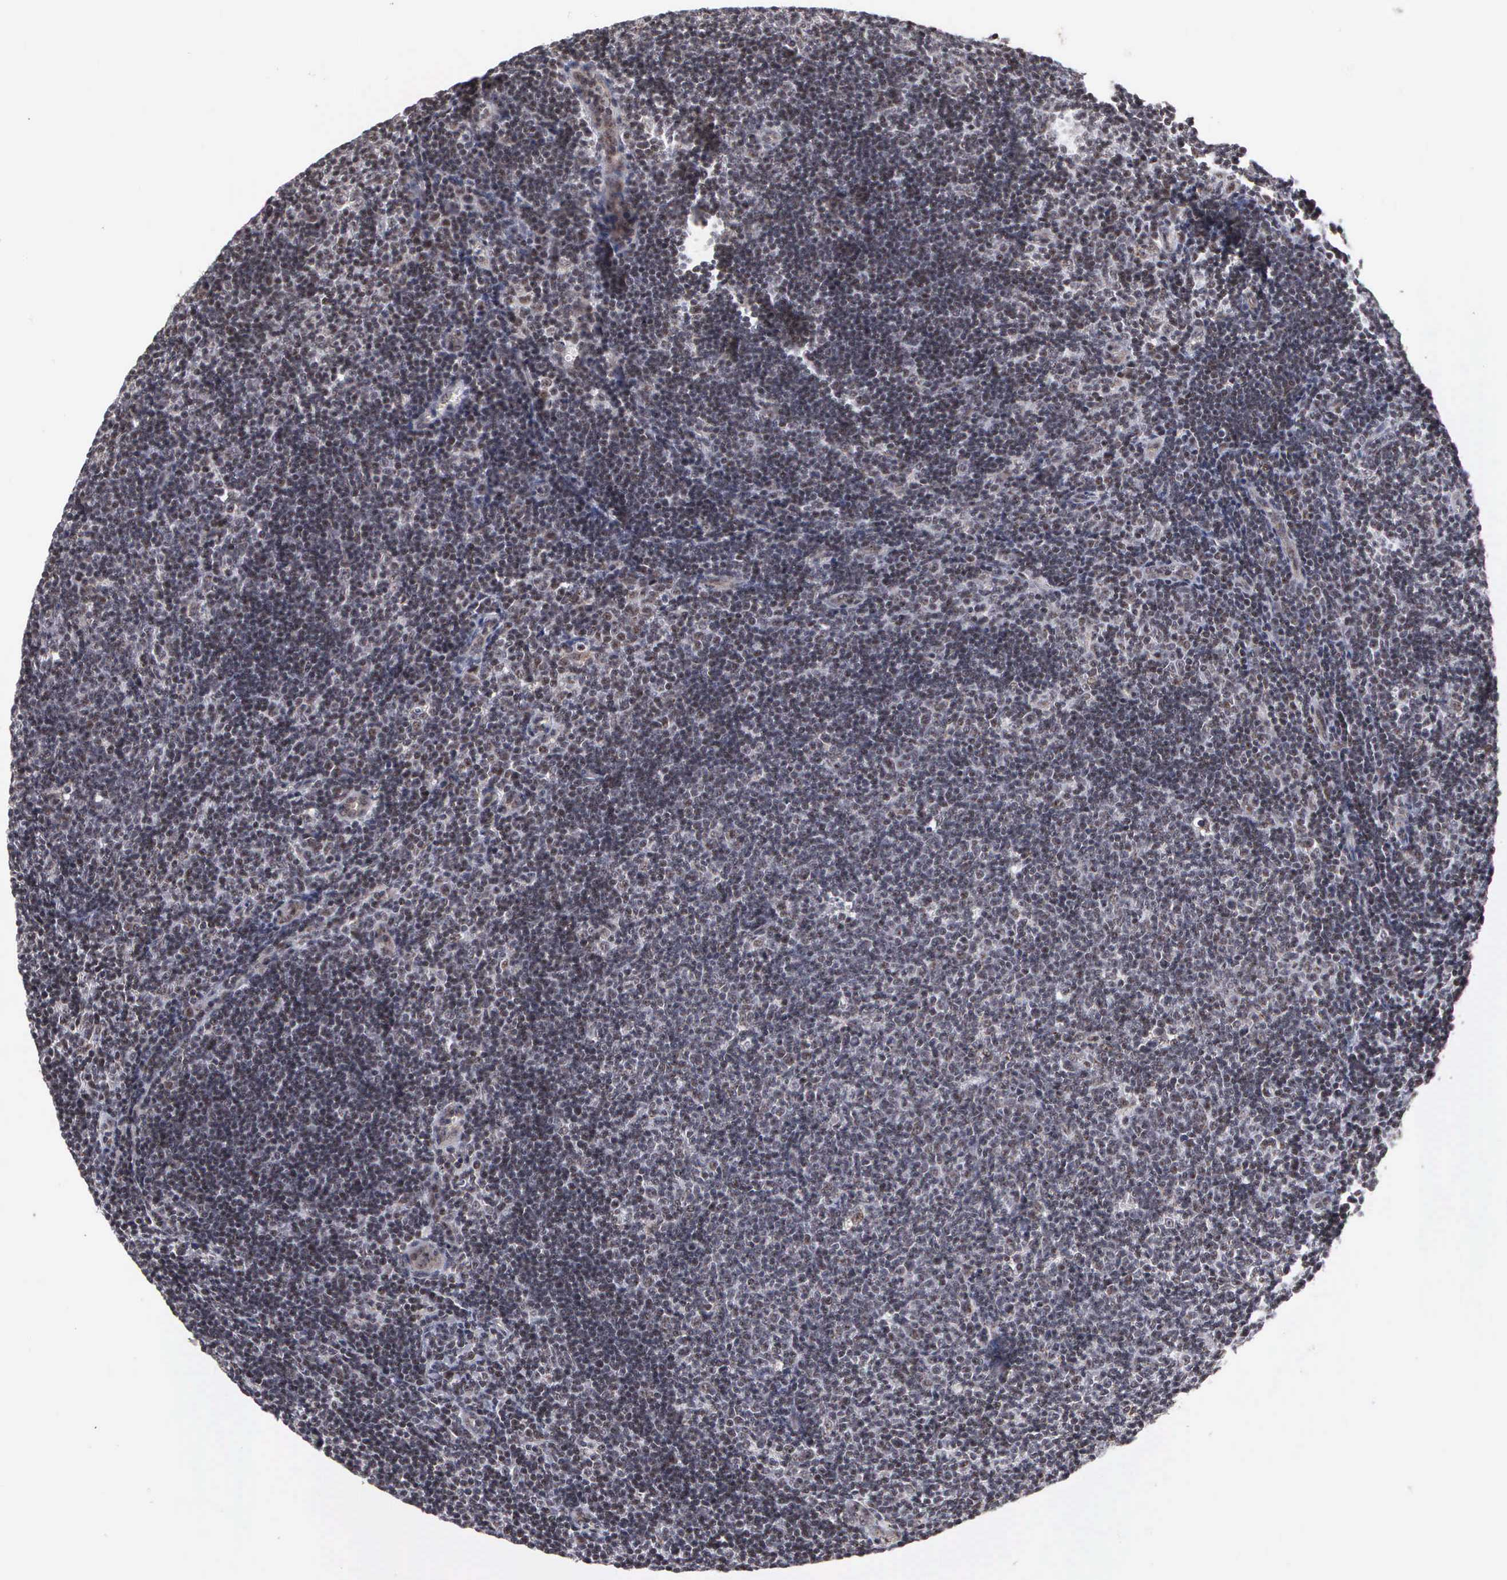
{"staining": {"intensity": "weak", "quantity": "25%-75%", "location": "cytoplasmic/membranous,nuclear"}, "tissue": "lymphoma", "cell_type": "Tumor cells", "image_type": "cancer", "snomed": [{"axis": "morphology", "description": "Malignant lymphoma, non-Hodgkin's type, Low grade"}, {"axis": "topography", "description": "Lymph node"}], "caption": "Weak cytoplasmic/membranous and nuclear protein expression is seen in about 25%-75% of tumor cells in lymphoma.", "gene": "GTF2A1", "patient": {"sex": "male", "age": 49}}